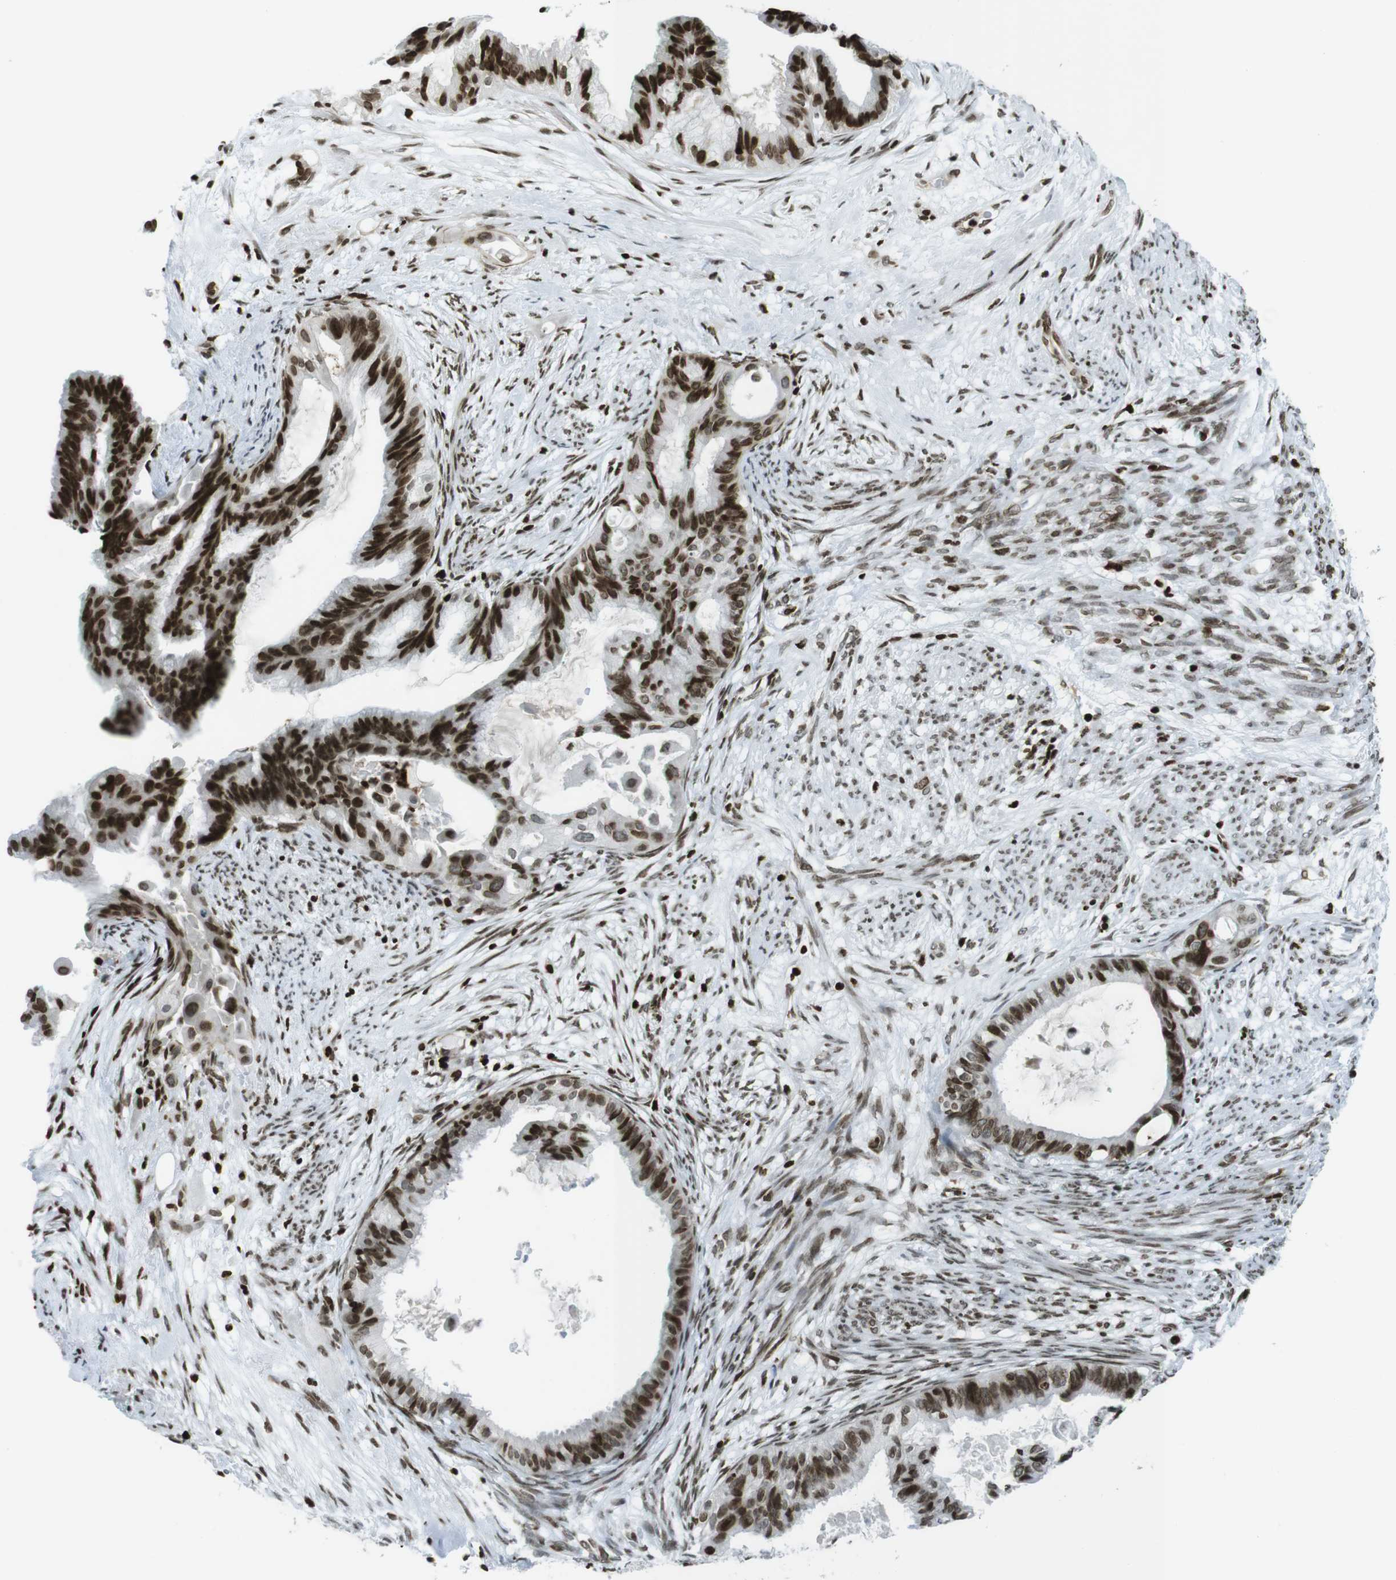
{"staining": {"intensity": "strong", "quantity": ">75%", "location": "nuclear"}, "tissue": "cervical cancer", "cell_type": "Tumor cells", "image_type": "cancer", "snomed": [{"axis": "morphology", "description": "Normal tissue, NOS"}, {"axis": "morphology", "description": "Adenocarcinoma, NOS"}, {"axis": "topography", "description": "Cervix"}, {"axis": "topography", "description": "Endometrium"}], "caption": "Immunohistochemistry staining of adenocarcinoma (cervical), which displays high levels of strong nuclear expression in approximately >75% of tumor cells indicating strong nuclear protein positivity. The staining was performed using DAB (3,3'-diaminobenzidine) (brown) for protein detection and nuclei were counterstained in hematoxylin (blue).", "gene": "H2AC8", "patient": {"sex": "female", "age": 86}}